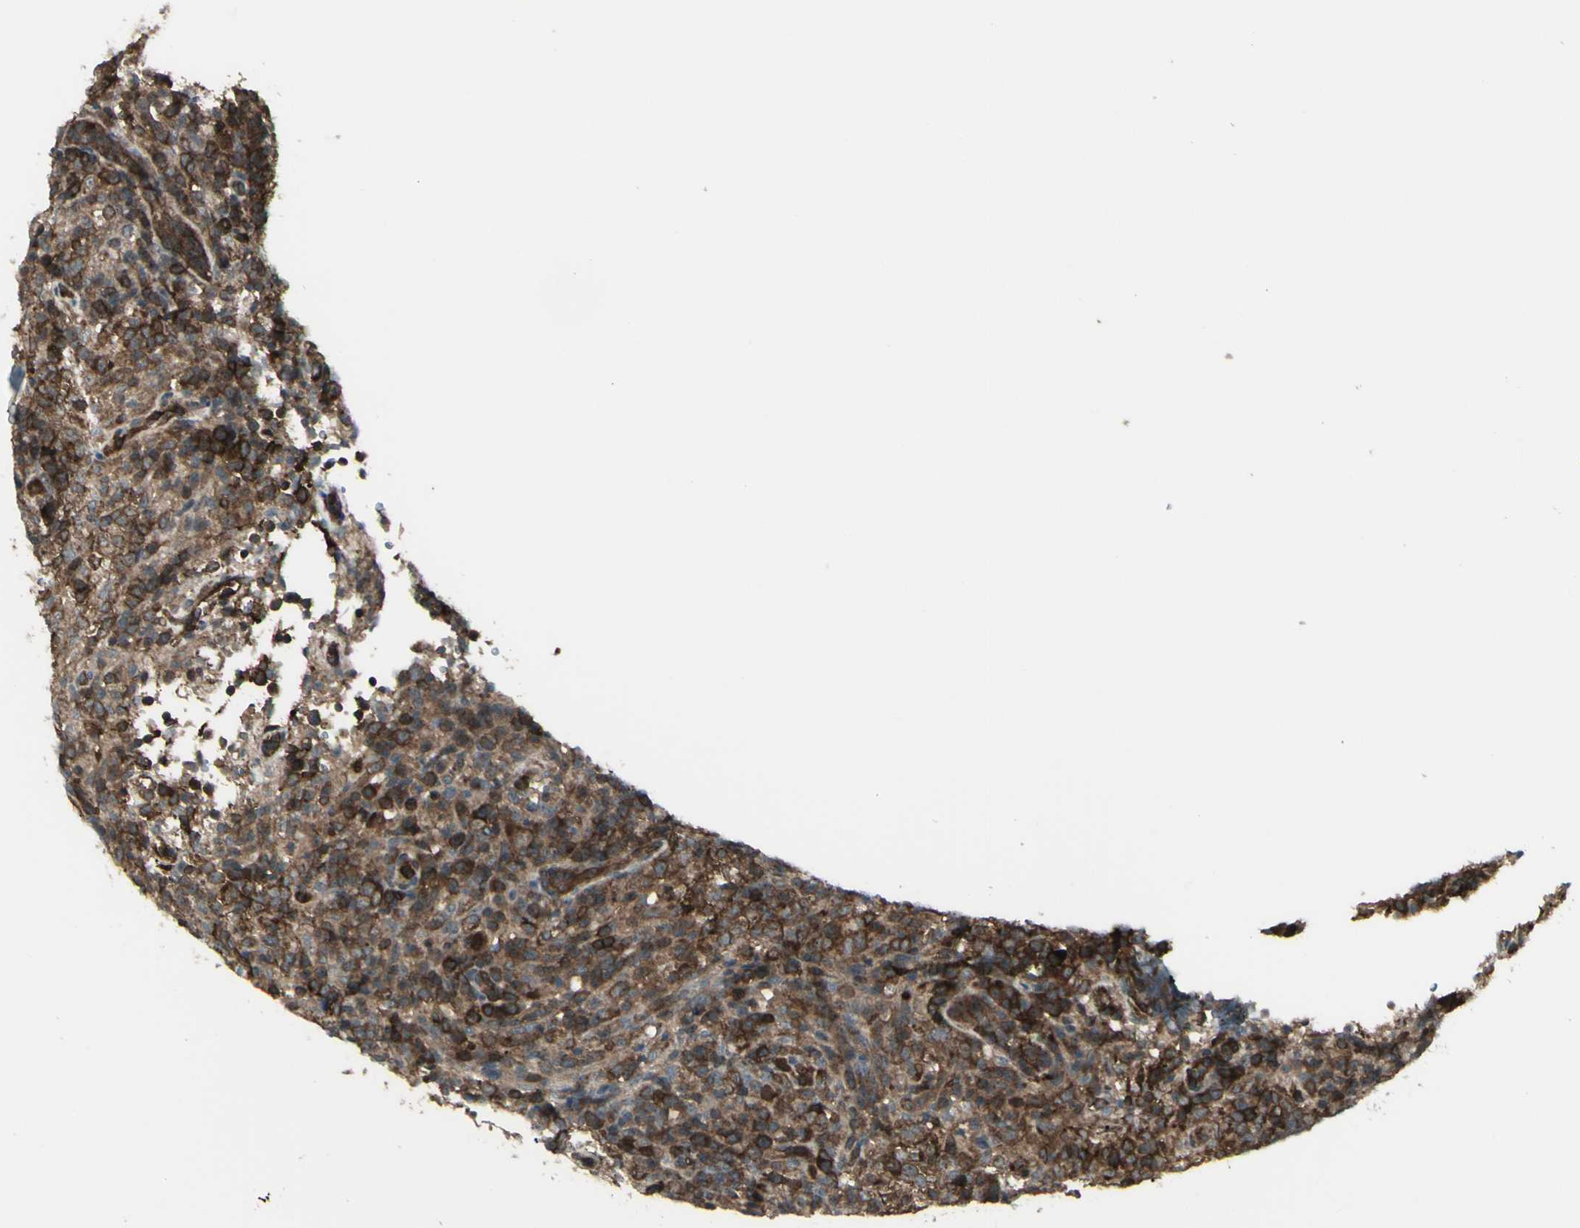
{"staining": {"intensity": "strong", "quantity": ">75%", "location": "cytoplasmic/membranous"}, "tissue": "lymphoma", "cell_type": "Tumor cells", "image_type": "cancer", "snomed": [{"axis": "morphology", "description": "Malignant lymphoma, non-Hodgkin's type, High grade"}, {"axis": "topography", "description": "Lymph node"}], "caption": "Human malignant lymphoma, non-Hodgkin's type (high-grade) stained with a protein marker reveals strong staining in tumor cells.", "gene": "FXYD5", "patient": {"sex": "female", "age": 76}}